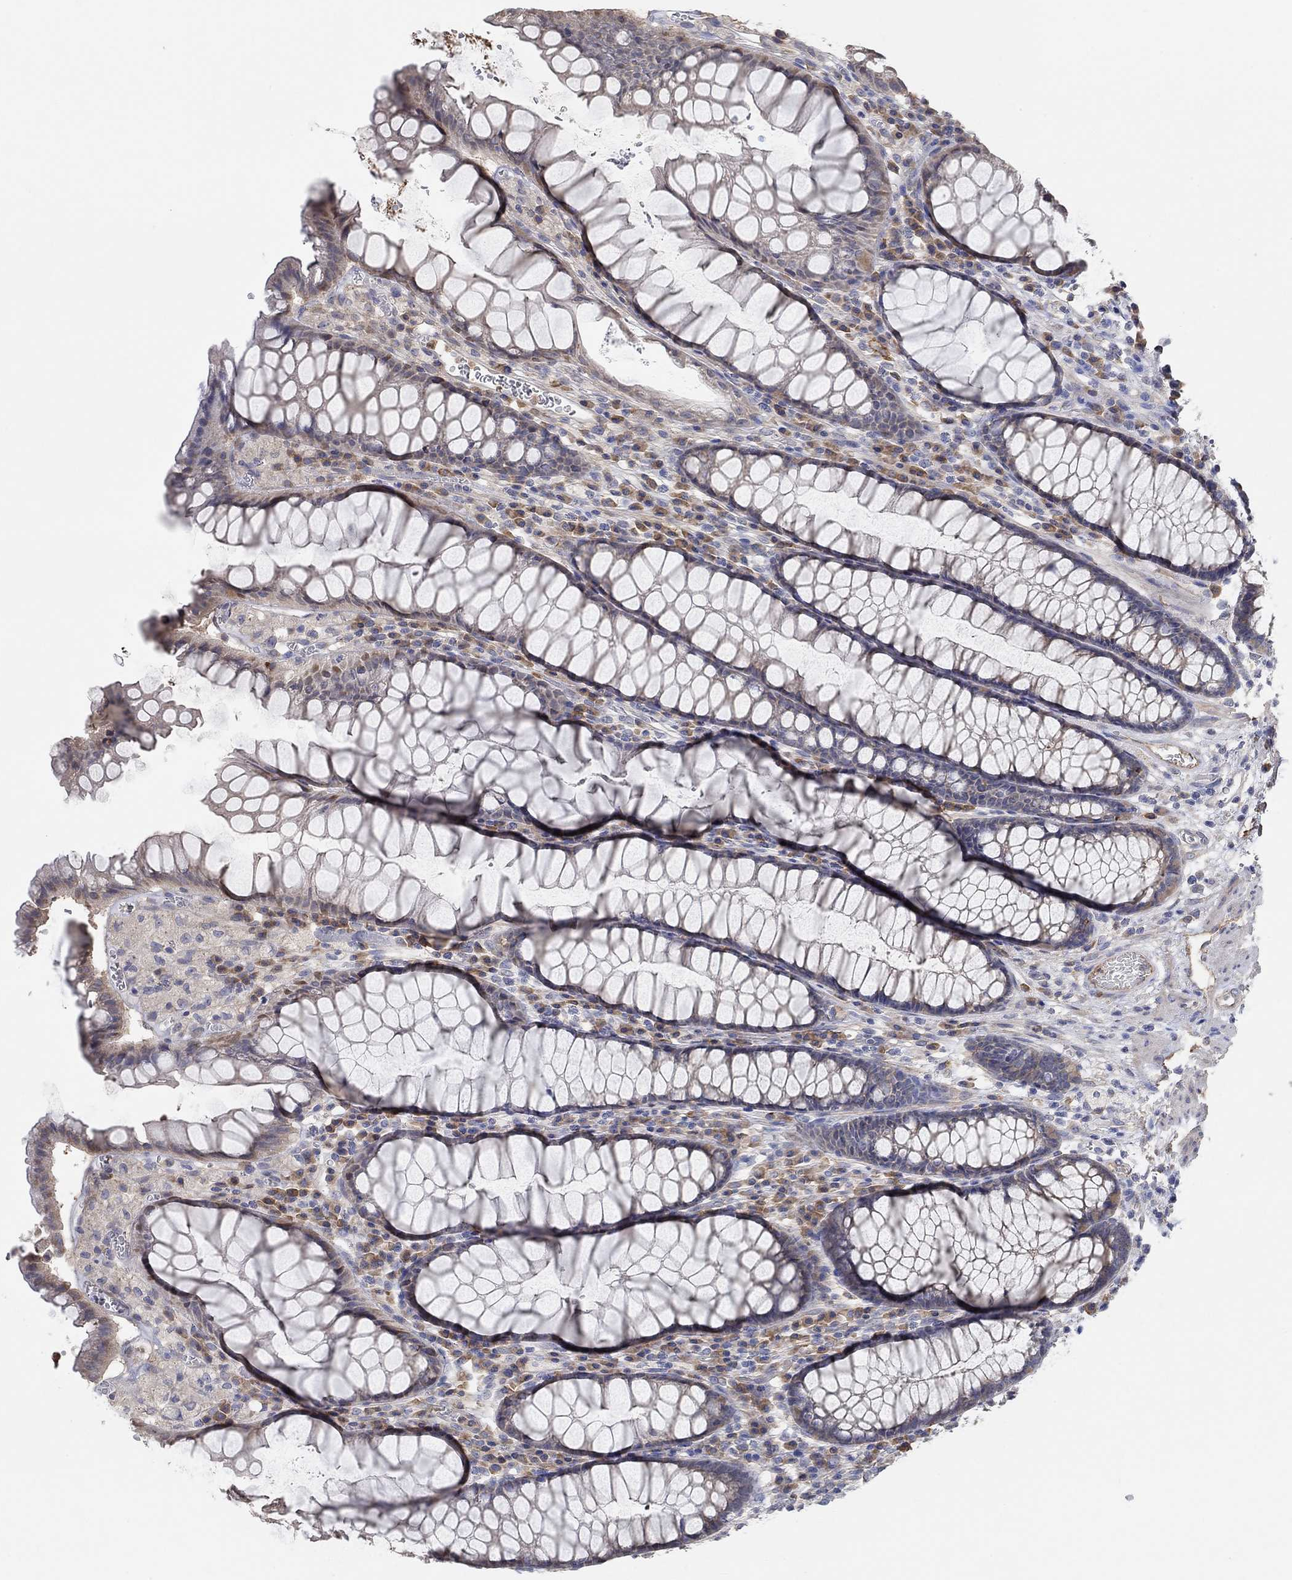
{"staining": {"intensity": "weak", "quantity": "<25%", "location": "cytoplasmic/membranous"}, "tissue": "rectum", "cell_type": "Glandular cells", "image_type": "normal", "snomed": [{"axis": "morphology", "description": "Normal tissue, NOS"}, {"axis": "topography", "description": "Rectum"}], "caption": "IHC photomicrograph of unremarkable rectum: human rectum stained with DAB exhibits no significant protein expression in glandular cells.", "gene": "SYT16", "patient": {"sex": "female", "age": 68}}